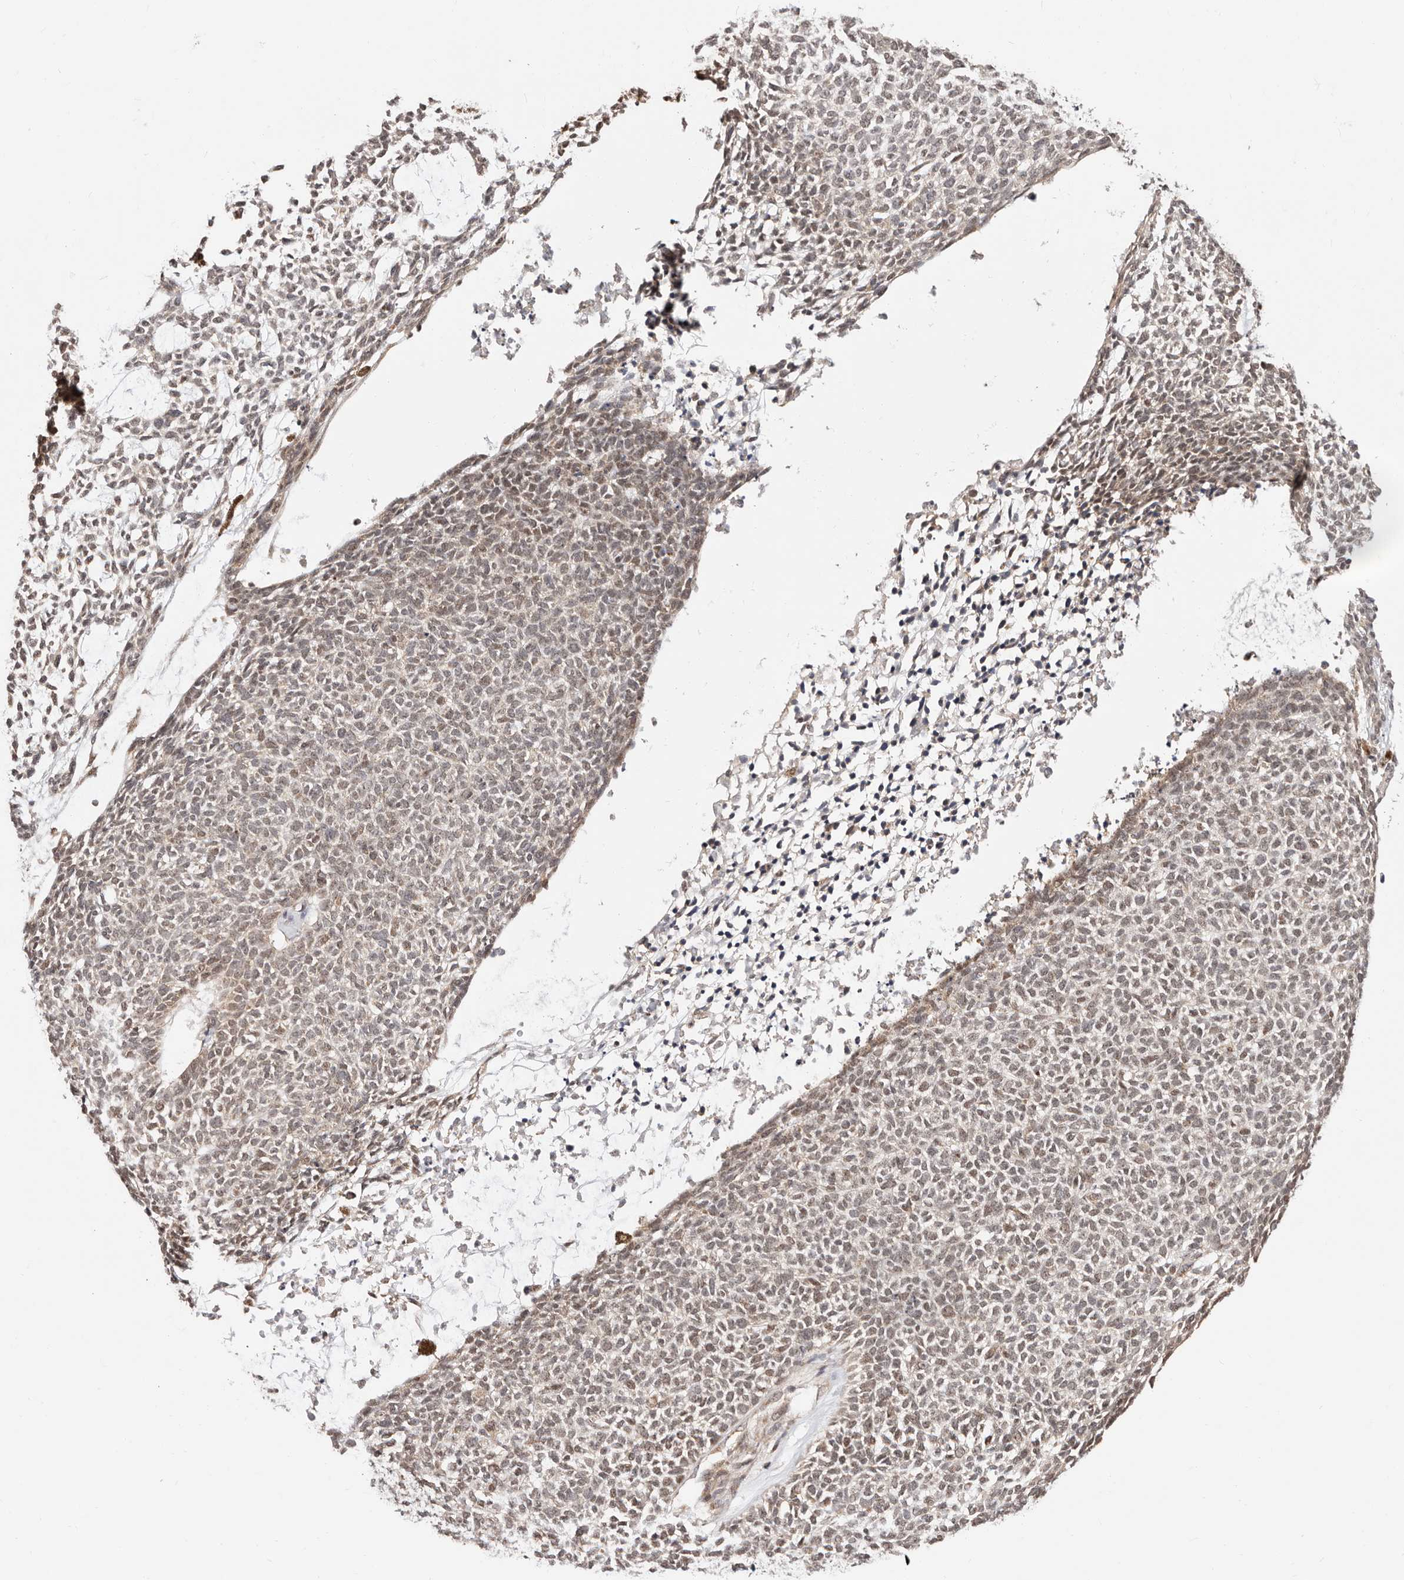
{"staining": {"intensity": "weak", "quantity": "25%-75%", "location": "nuclear"}, "tissue": "skin cancer", "cell_type": "Tumor cells", "image_type": "cancer", "snomed": [{"axis": "morphology", "description": "Basal cell carcinoma"}, {"axis": "topography", "description": "Skin"}], "caption": "Immunohistochemical staining of human skin cancer (basal cell carcinoma) shows low levels of weak nuclear positivity in approximately 25%-75% of tumor cells.", "gene": "CTNNBL1", "patient": {"sex": "female", "age": 84}}